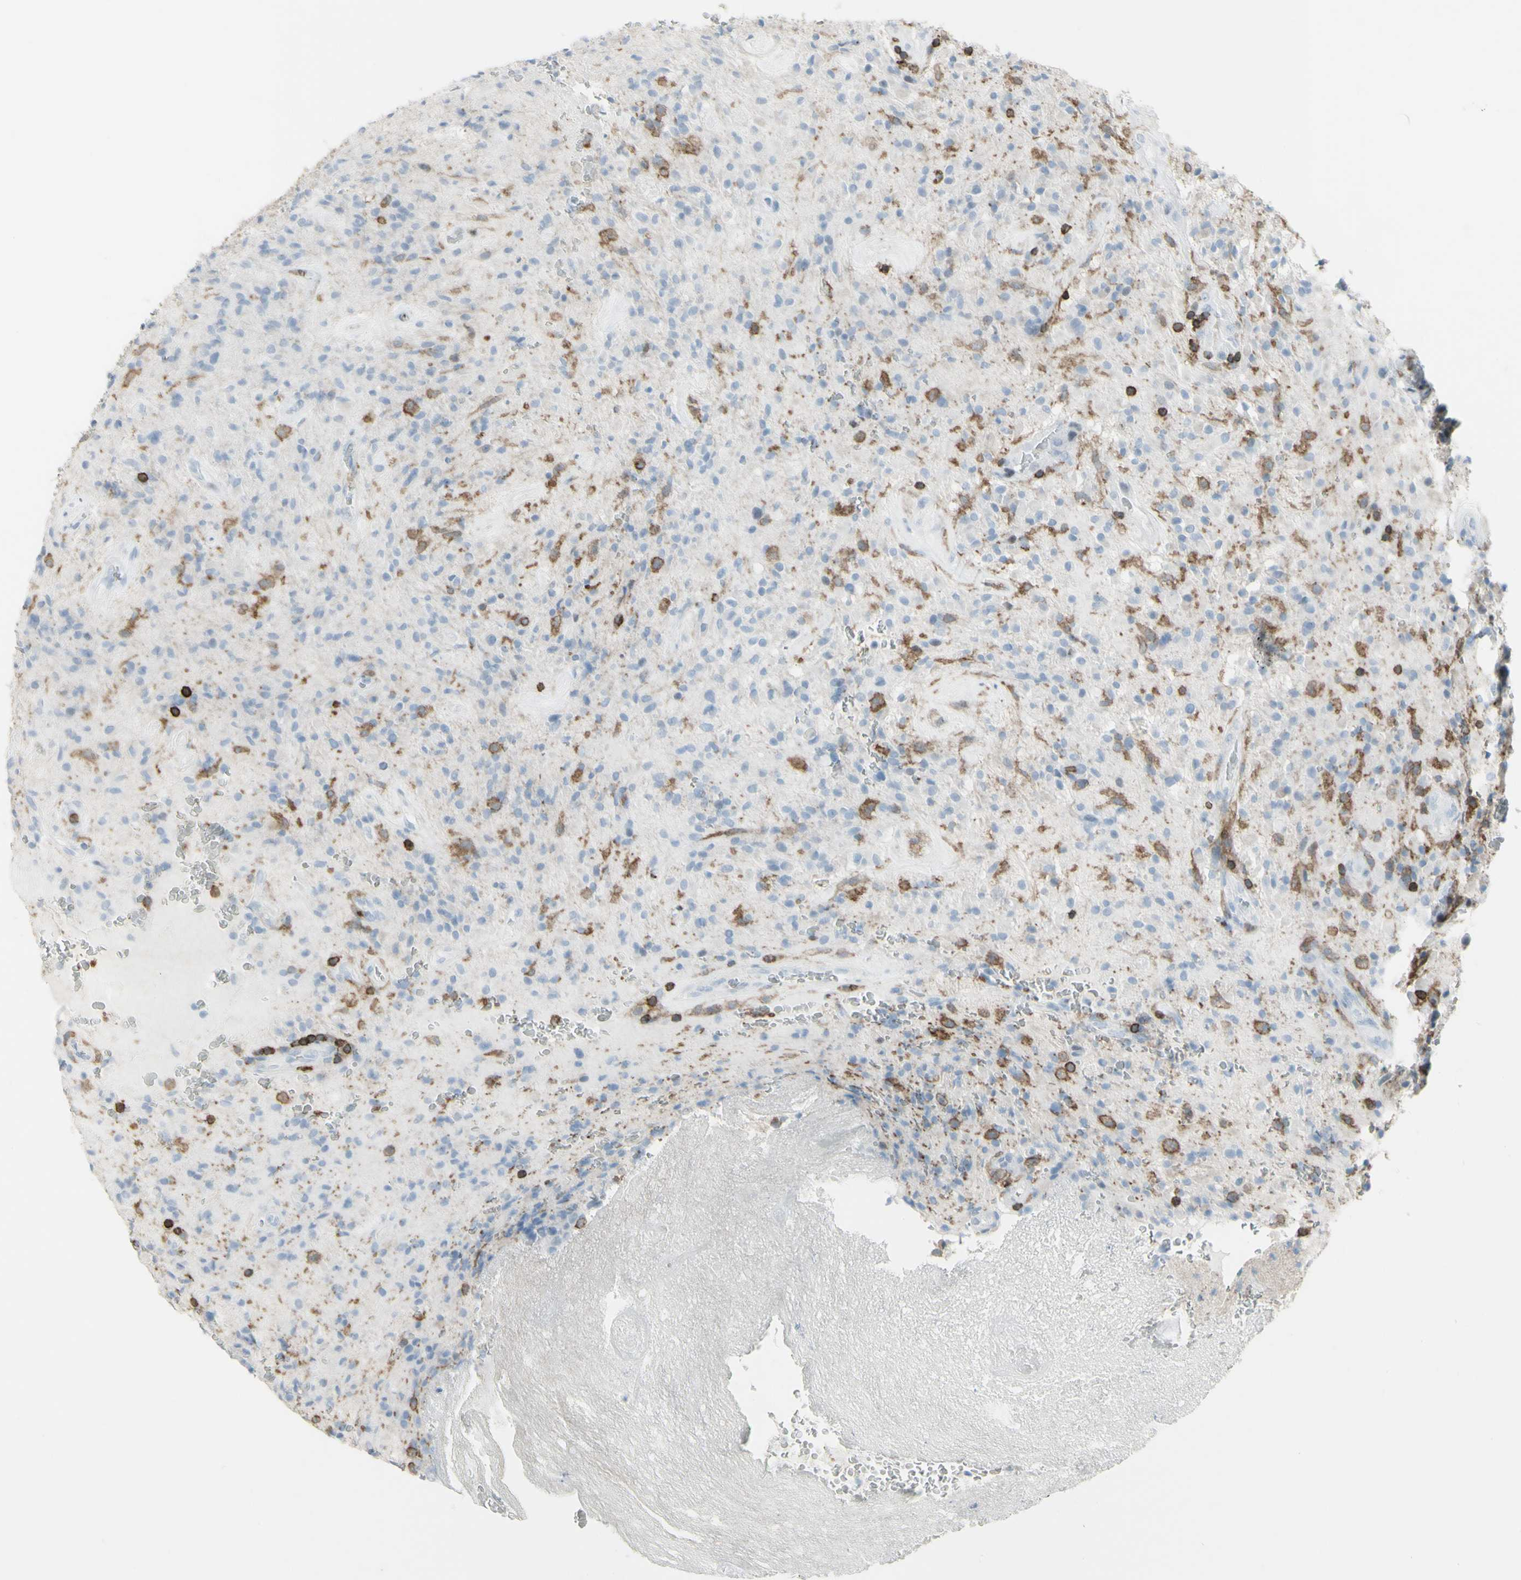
{"staining": {"intensity": "weak", "quantity": "<25%", "location": "cytoplasmic/membranous"}, "tissue": "glioma", "cell_type": "Tumor cells", "image_type": "cancer", "snomed": [{"axis": "morphology", "description": "Glioma, malignant, High grade"}, {"axis": "topography", "description": "Brain"}], "caption": "High power microscopy histopathology image of an immunohistochemistry histopathology image of glioma, revealing no significant positivity in tumor cells.", "gene": "NRG1", "patient": {"sex": "male", "age": 71}}